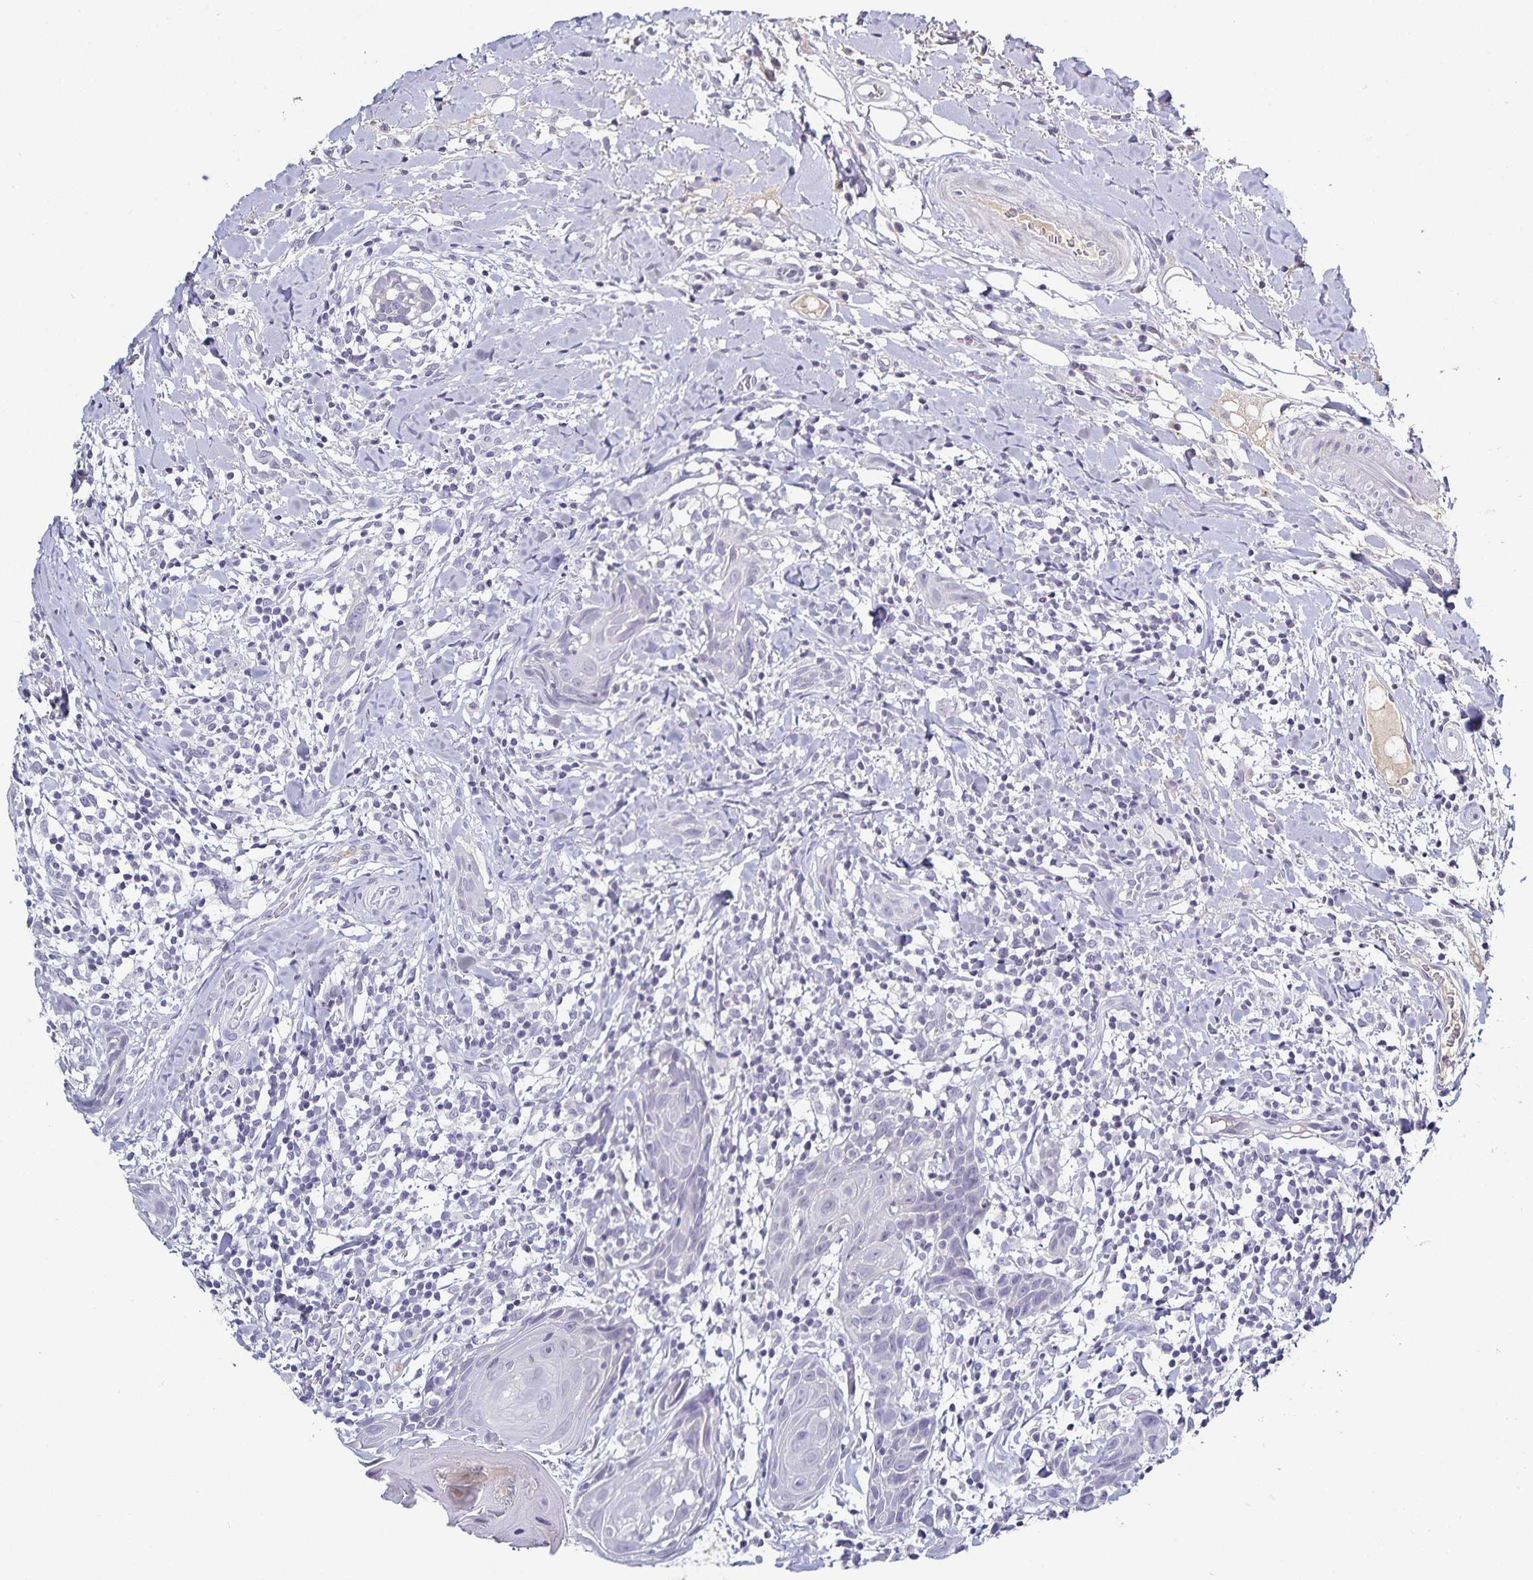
{"staining": {"intensity": "negative", "quantity": "none", "location": "none"}, "tissue": "head and neck cancer", "cell_type": "Tumor cells", "image_type": "cancer", "snomed": [{"axis": "morphology", "description": "Squamous cell carcinoma, NOS"}, {"axis": "topography", "description": "Oral tissue"}, {"axis": "topography", "description": "Head-Neck"}], "caption": "Head and neck cancer was stained to show a protein in brown. There is no significant positivity in tumor cells.", "gene": "TTR", "patient": {"sex": "male", "age": 49}}